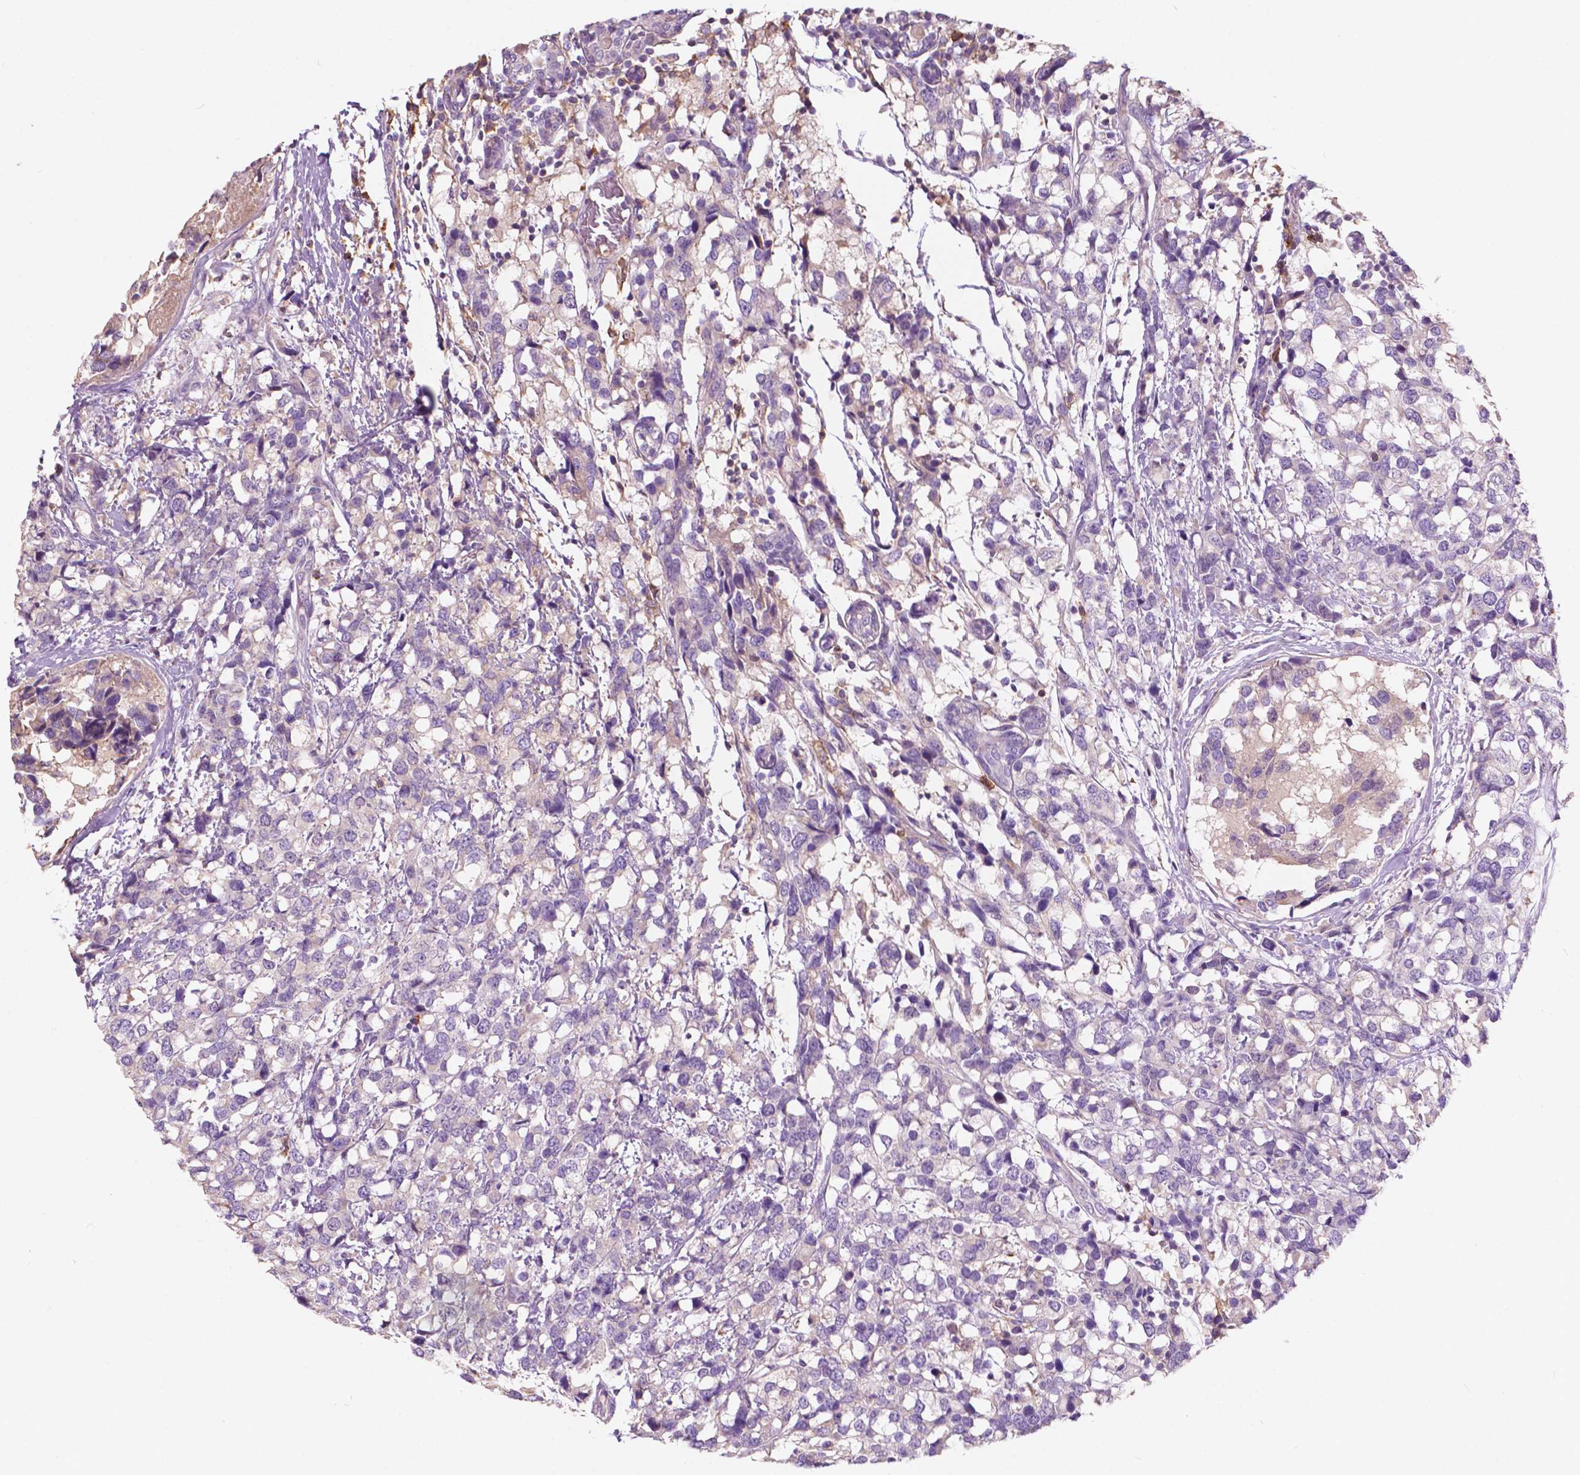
{"staining": {"intensity": "weak", "quantity": "<25%", "location": "cytoplasmic/membranous"}, "tissue": "breast cancer", "cell_type": "Tumor cells", "image_type": "cancer", "snomed": [{"axis": "morphology", "description": "Lobular carcinoma"}, {"axis": "topography", "description": "Breast"}], "caption": "DAB immunohistochemical staining of breast cancer shows no significant expression in tumor cells.", "gene": "SEMA4A", "patient": {"sex": "female", "age": 59}}